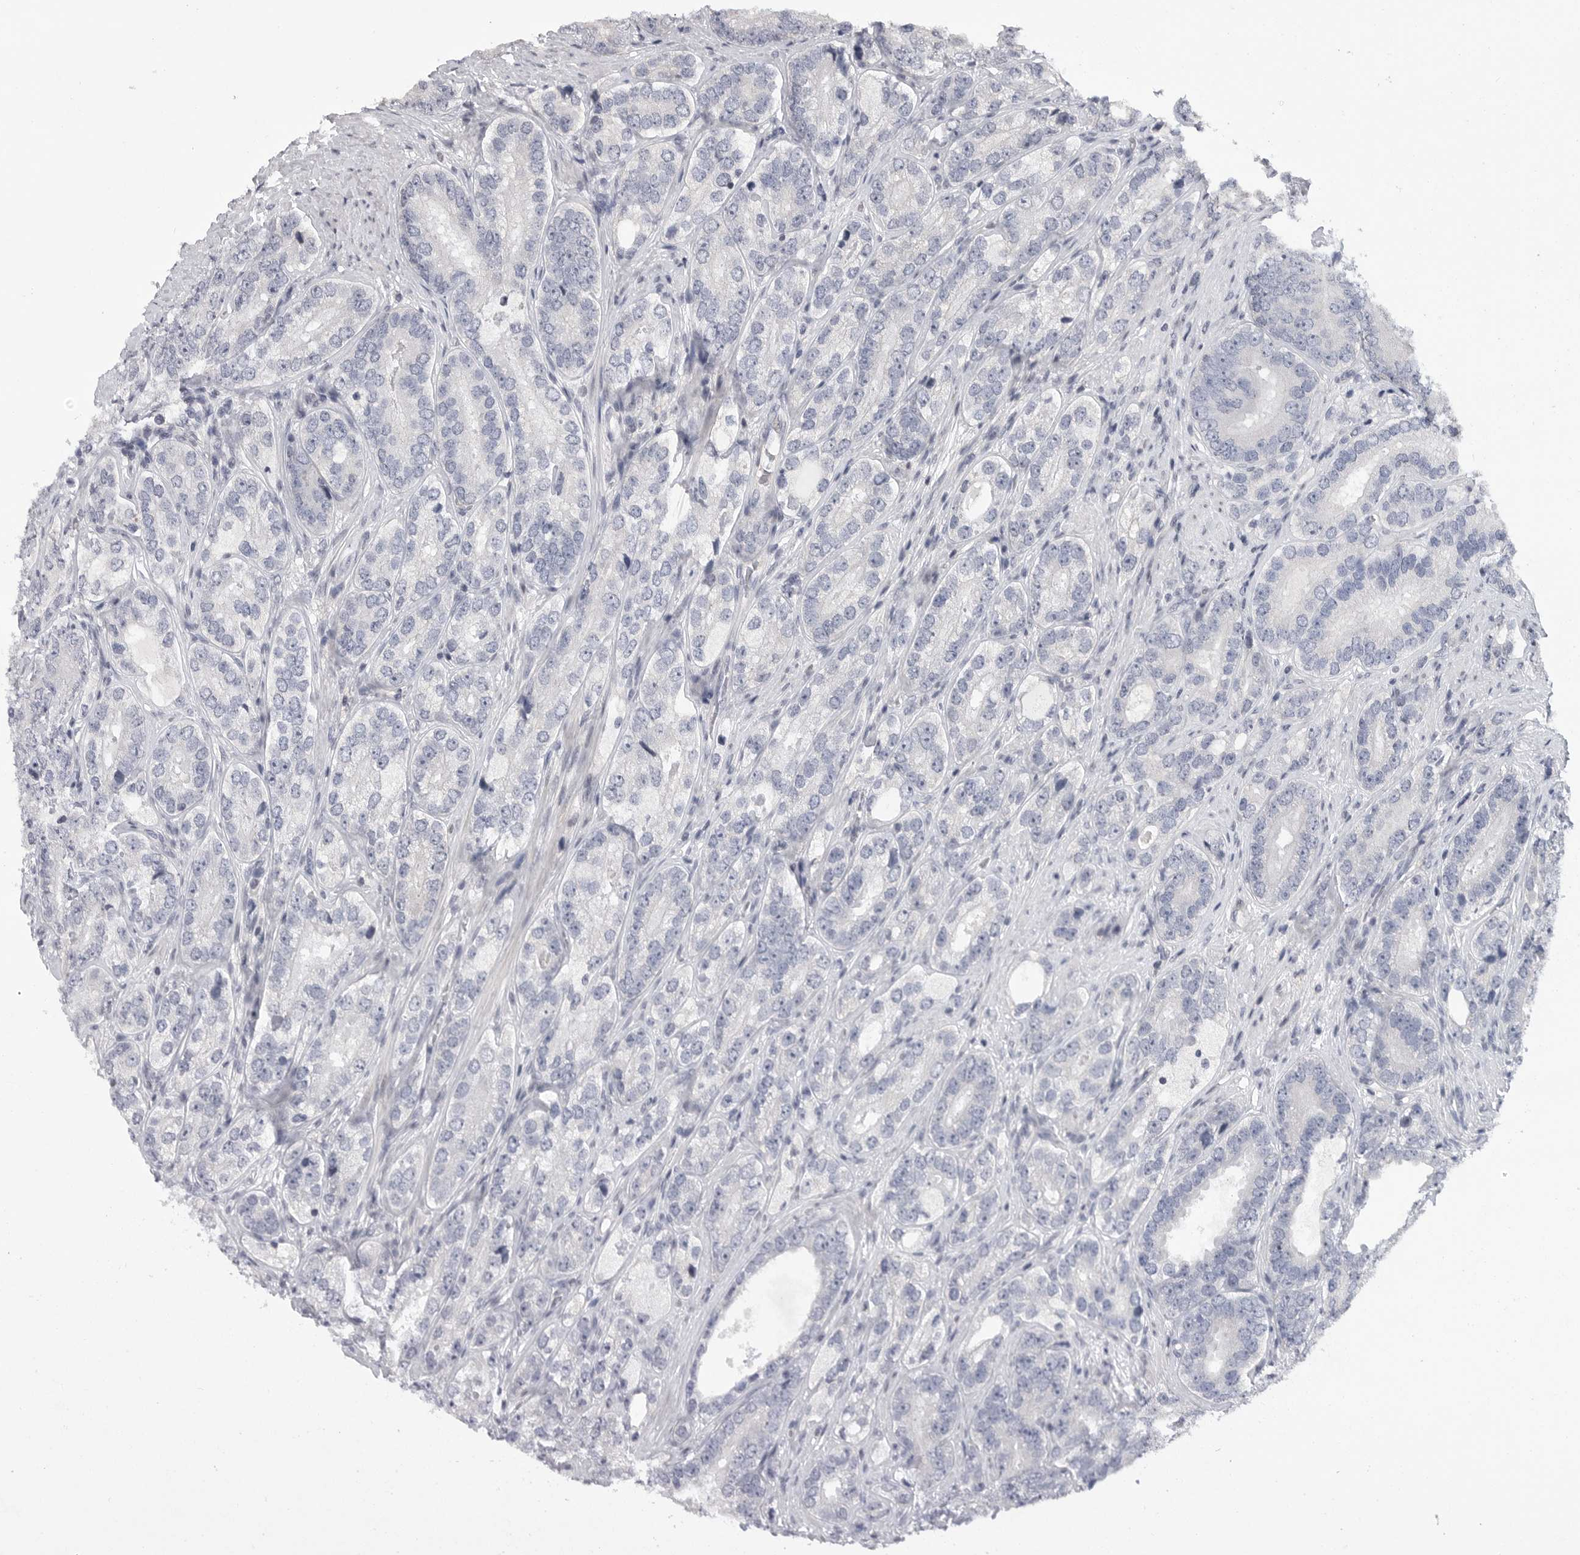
{"staining": {"intensity": "negative", "quantity": "none", "location": "none"}, "tissue": "prostate cancer", "cell_type": "Tumor cells", "image_type": "cancer", "snomed": [{"axis": "morphology", "description": "Adenocarcinoma, High grade"}, {"axis": "topography", "description": "Prostate"}], "caption": "A high-resolution micrograph shows immunohistochemistry (IHC) staining of prostate cancer (adenocarcinoma (high-grade)), which demonstrates no significant positivity in tumor cells.", "gene": "FBXO43", "patient": {"sex": "male", "age": 56}}